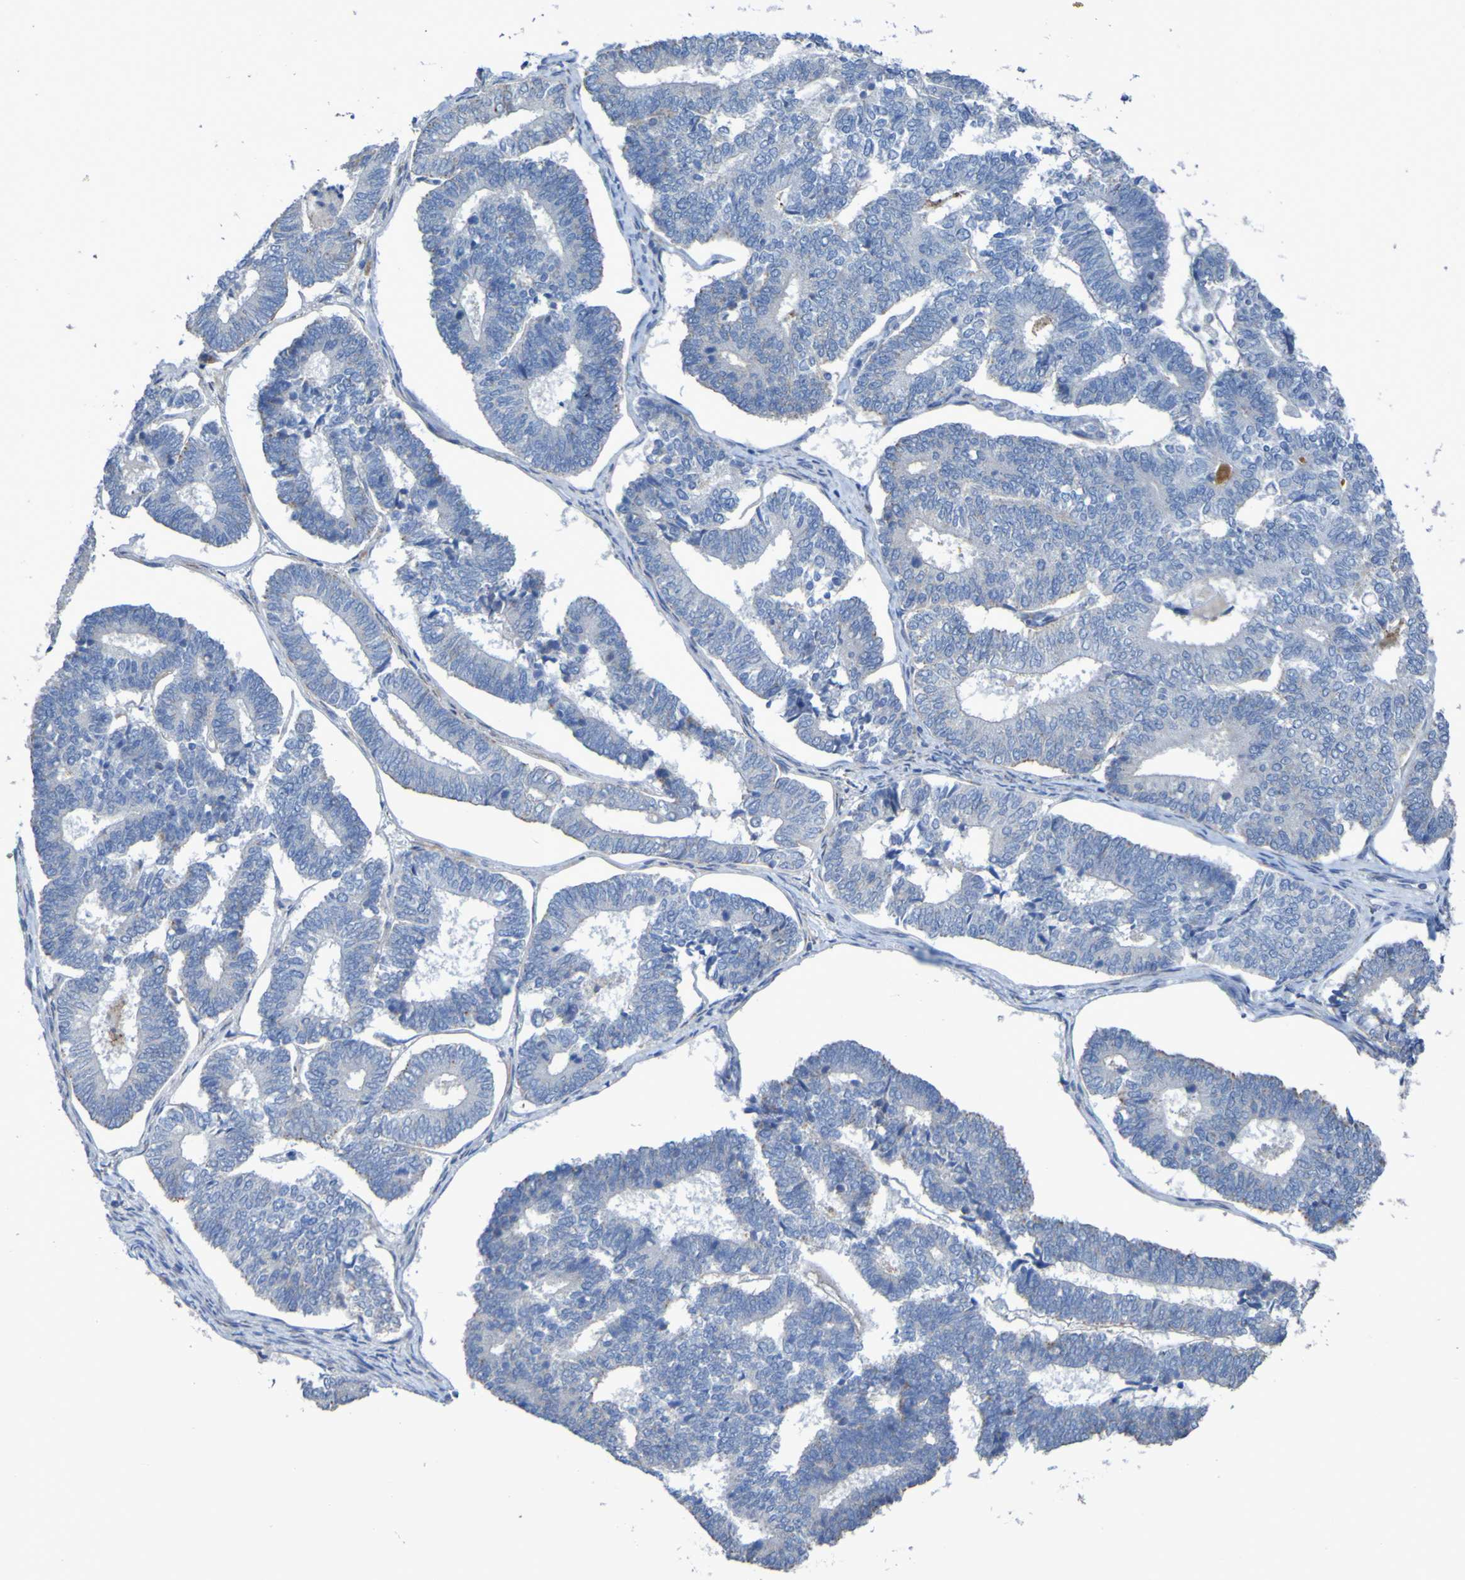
{"staining": {"intensity": "negative", "quantity": "none", "location": "none"}, "tissue": "endometrial cancer", "cell_type": "Tumor cells", "image_type": "cancer", "snomed": [{"axis": "morphology", "description": "Adenocarcinoma, NOS"}, {"axis": "topography", "description": "Endometrium"}], "caption": "This is a micrograph of immunohistochemistry staining of adenocarcinoma (endometrial), which shows no staining in tumor cells. (DAB IHC, high magnification).", "gene": "C11orf24", "patient": {"sex": "female", "age": 70}}